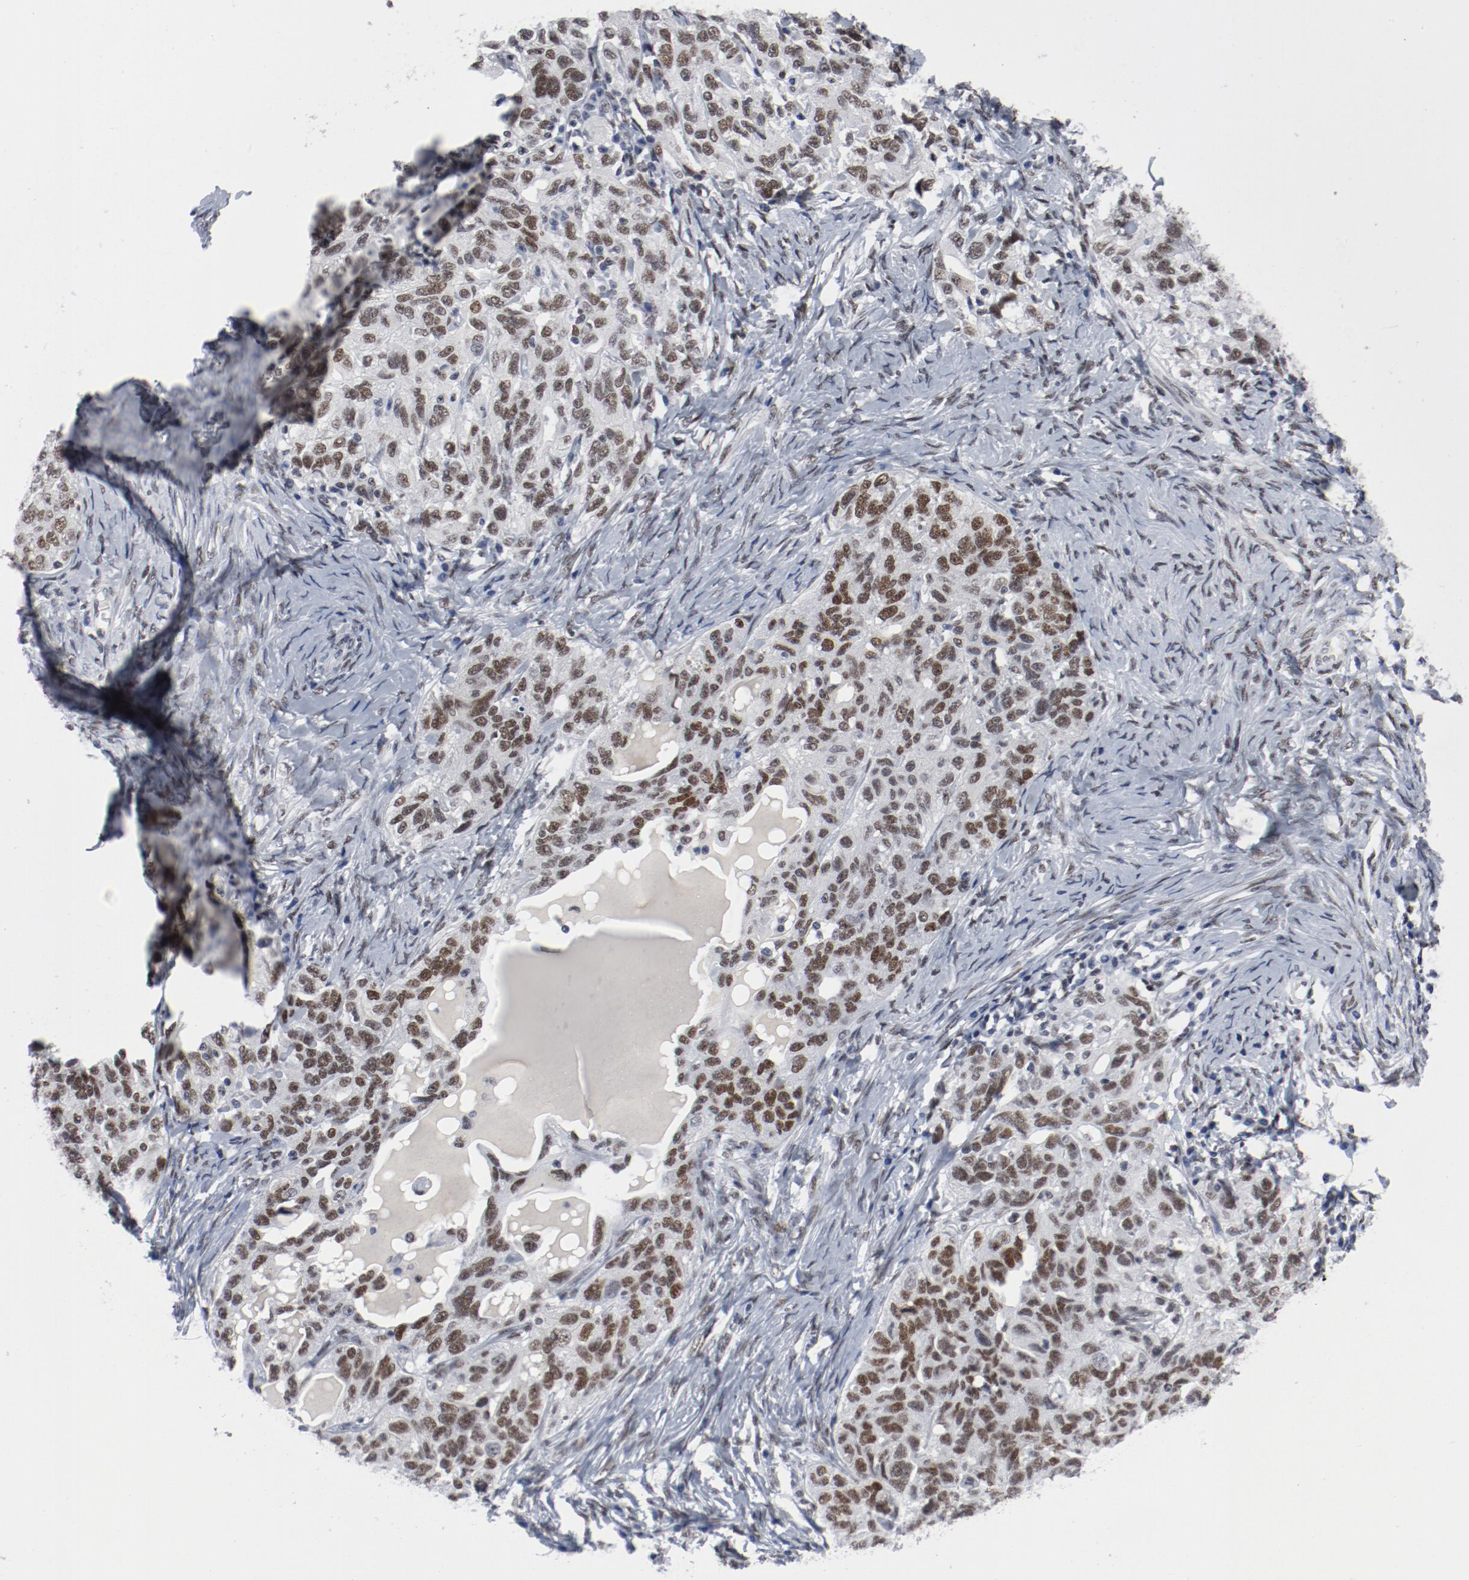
{"staining": {"intensity": "moderate", "quantity": ">75%", "location": "nuclear"}, "tissue": "ovarian cancer", "cell_type": "Tumor cells", "image_type": "cancer", "snomed": [{"axis": "morphology", "description": "Cystadenocarcinoma, serous, NOS"}, {"axis": "topography", "description": "Ovary"}], "caption": "High-power microscopy captured an immunohistochemistry (IHC) micrograph of serous cystadenocarcinoma (ovarian), revealing moderate nuclear staining in approximately >75% of tumor cells. The protein is stained brown, and the nuclei are stained in blue (DAB IHC with brightfield microscopy, high magnification).", "gene": "ARNT", "patient": {"sex": "female", "age": 82}}